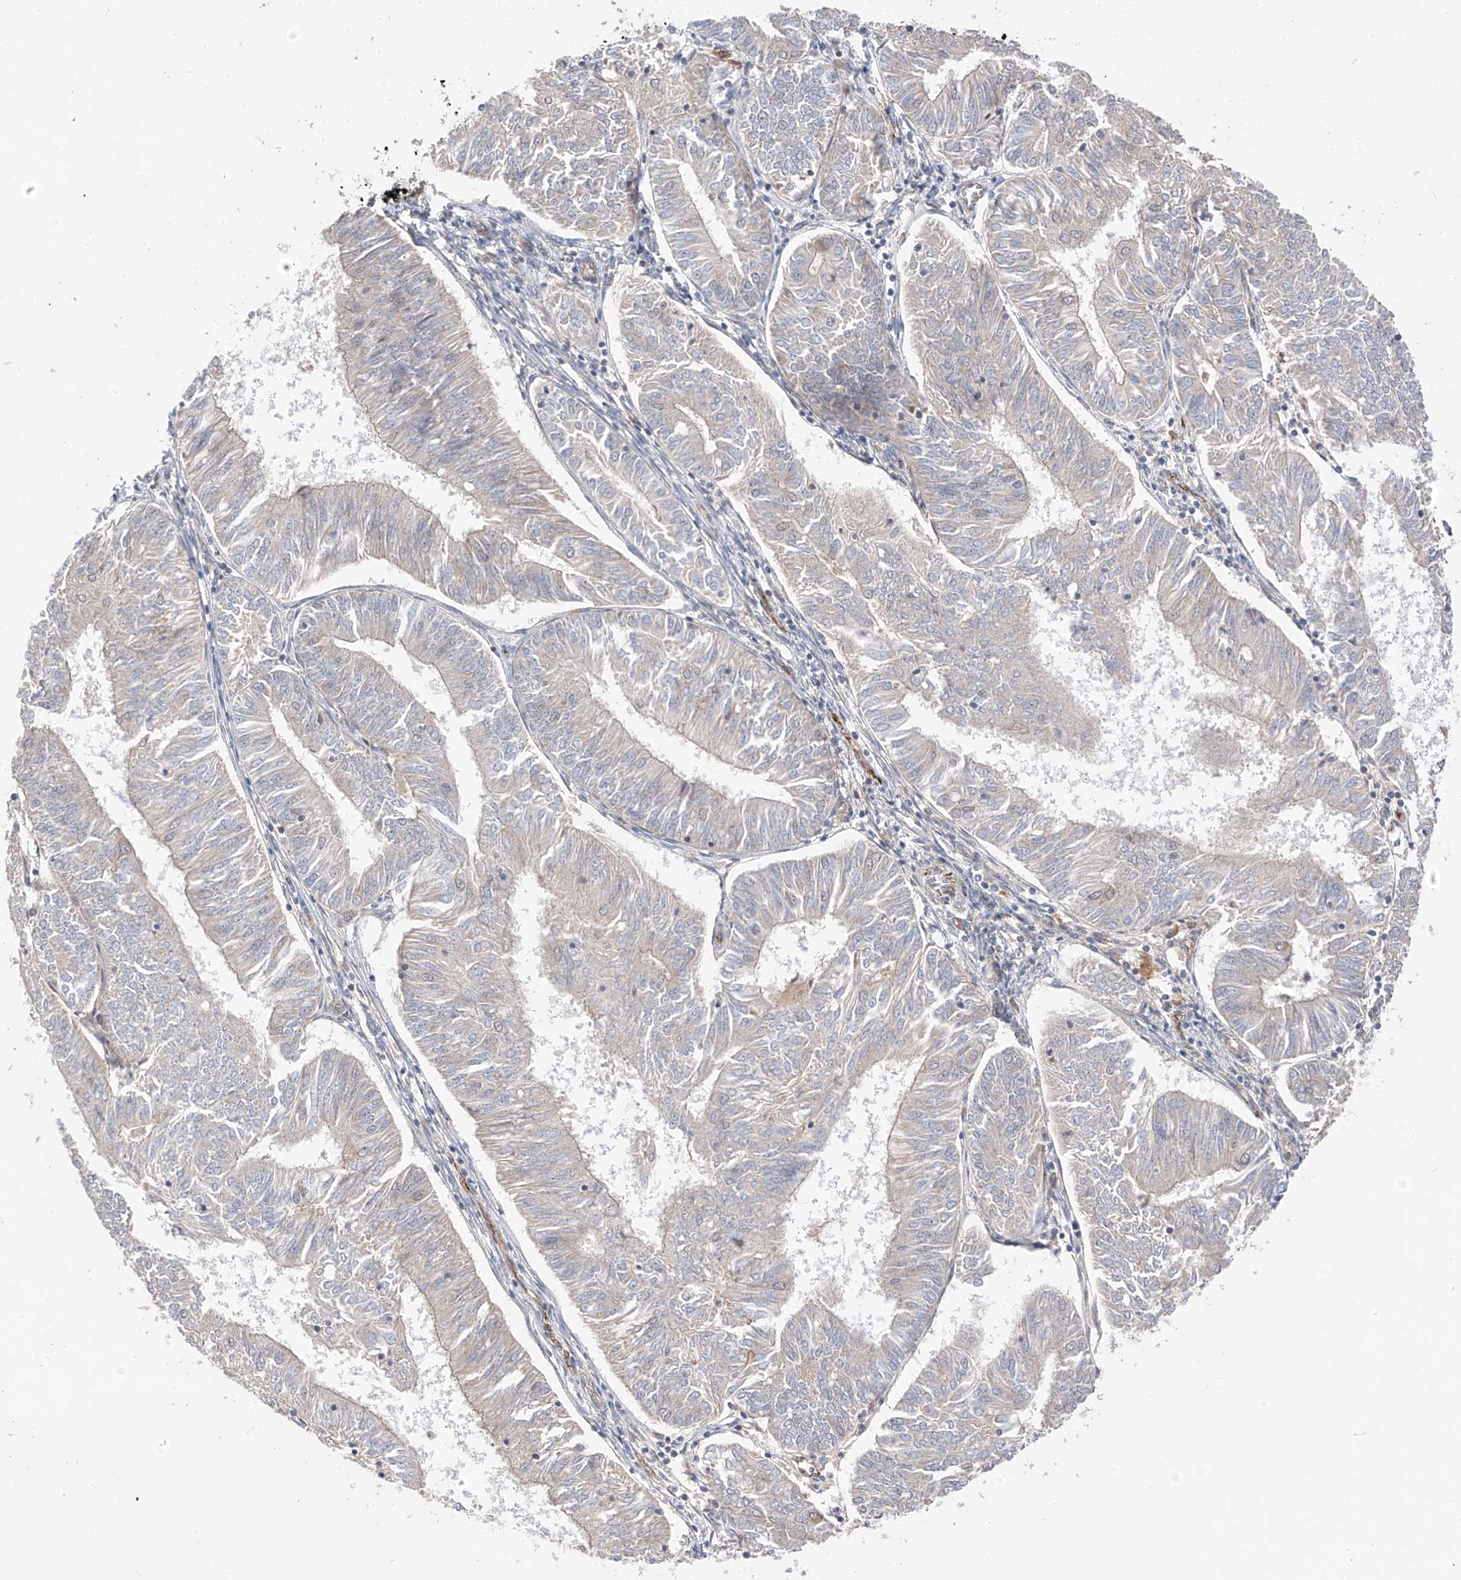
{"staining": {"intensity": "negative", "quantity": "none", "location": "none"}, "tissue": "endometrial cancer", "cell_type": "Tumor cells", "image_type": "cancer", "snomed": [{"axis": "morphology", "description": "Adenocarcinoma, NOS"}, {"axis": "topography", "description": "Endometrium"}], "caption": "DAB immunohistochemical staining of endometrial adenocarcinoma displays no significant staining in tumor cells.", "gene": "MRTFA", "patient": {"sex": "female", "age": 58}}